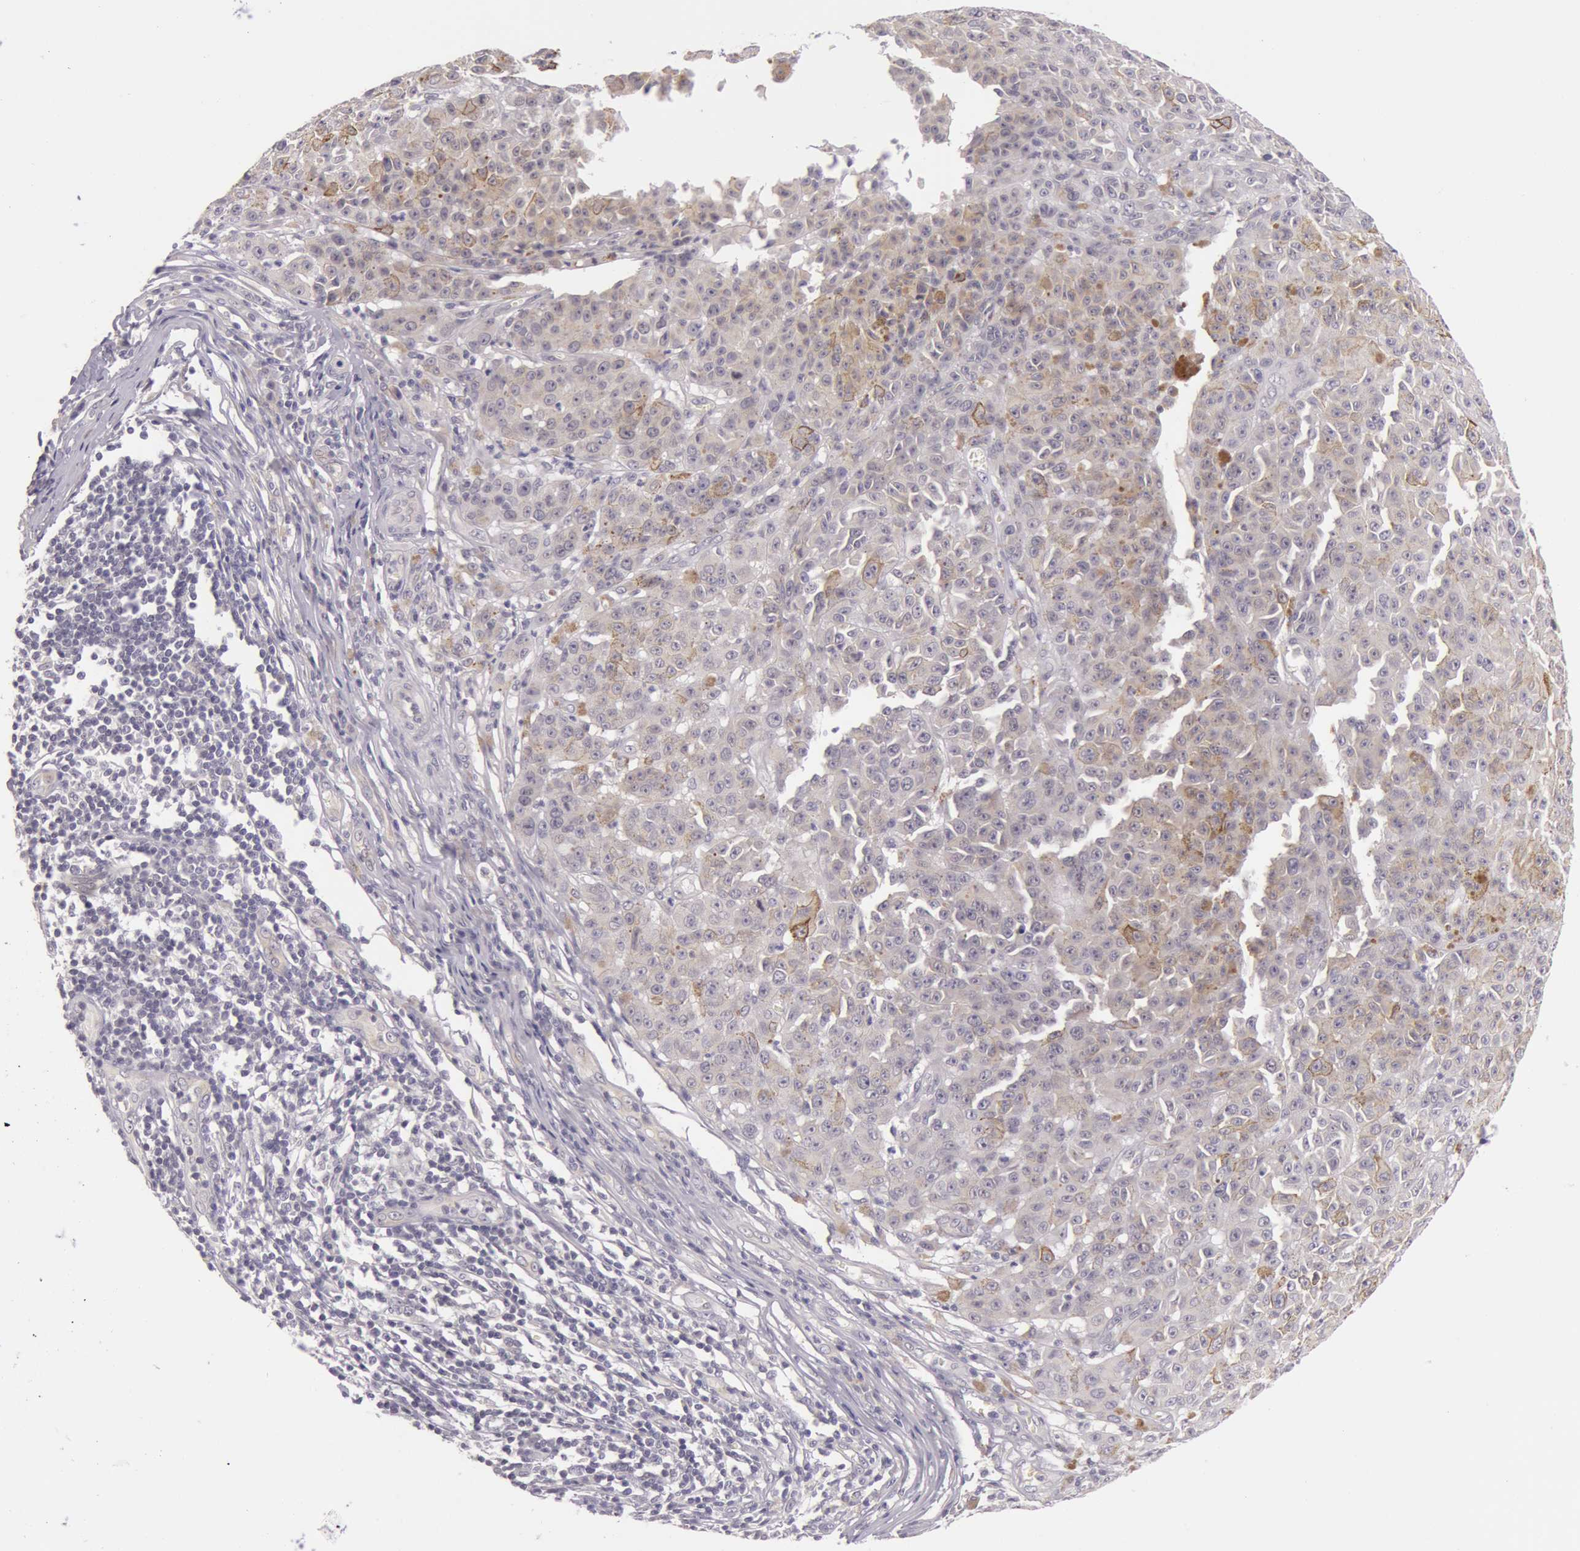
{"staining": {"intensity": "negative", "quantity": "none", "location": "none"}, "tissue": "melanoma", "cell_type": "Tumor cells", "image_type": "cancer", "snomed": [{"axis": "morphology", "description": "Malignant melanoma, NOS"}, {"axis": "topography", "description": "Skin"}], "caption": "High power microscopy image of an immunohistochemistry (IHC) image of melanoma, revealing no significant positivity in tumor cells.", "gene": "RBMY1F", "patient": {"sex": "male", "age": 64}}